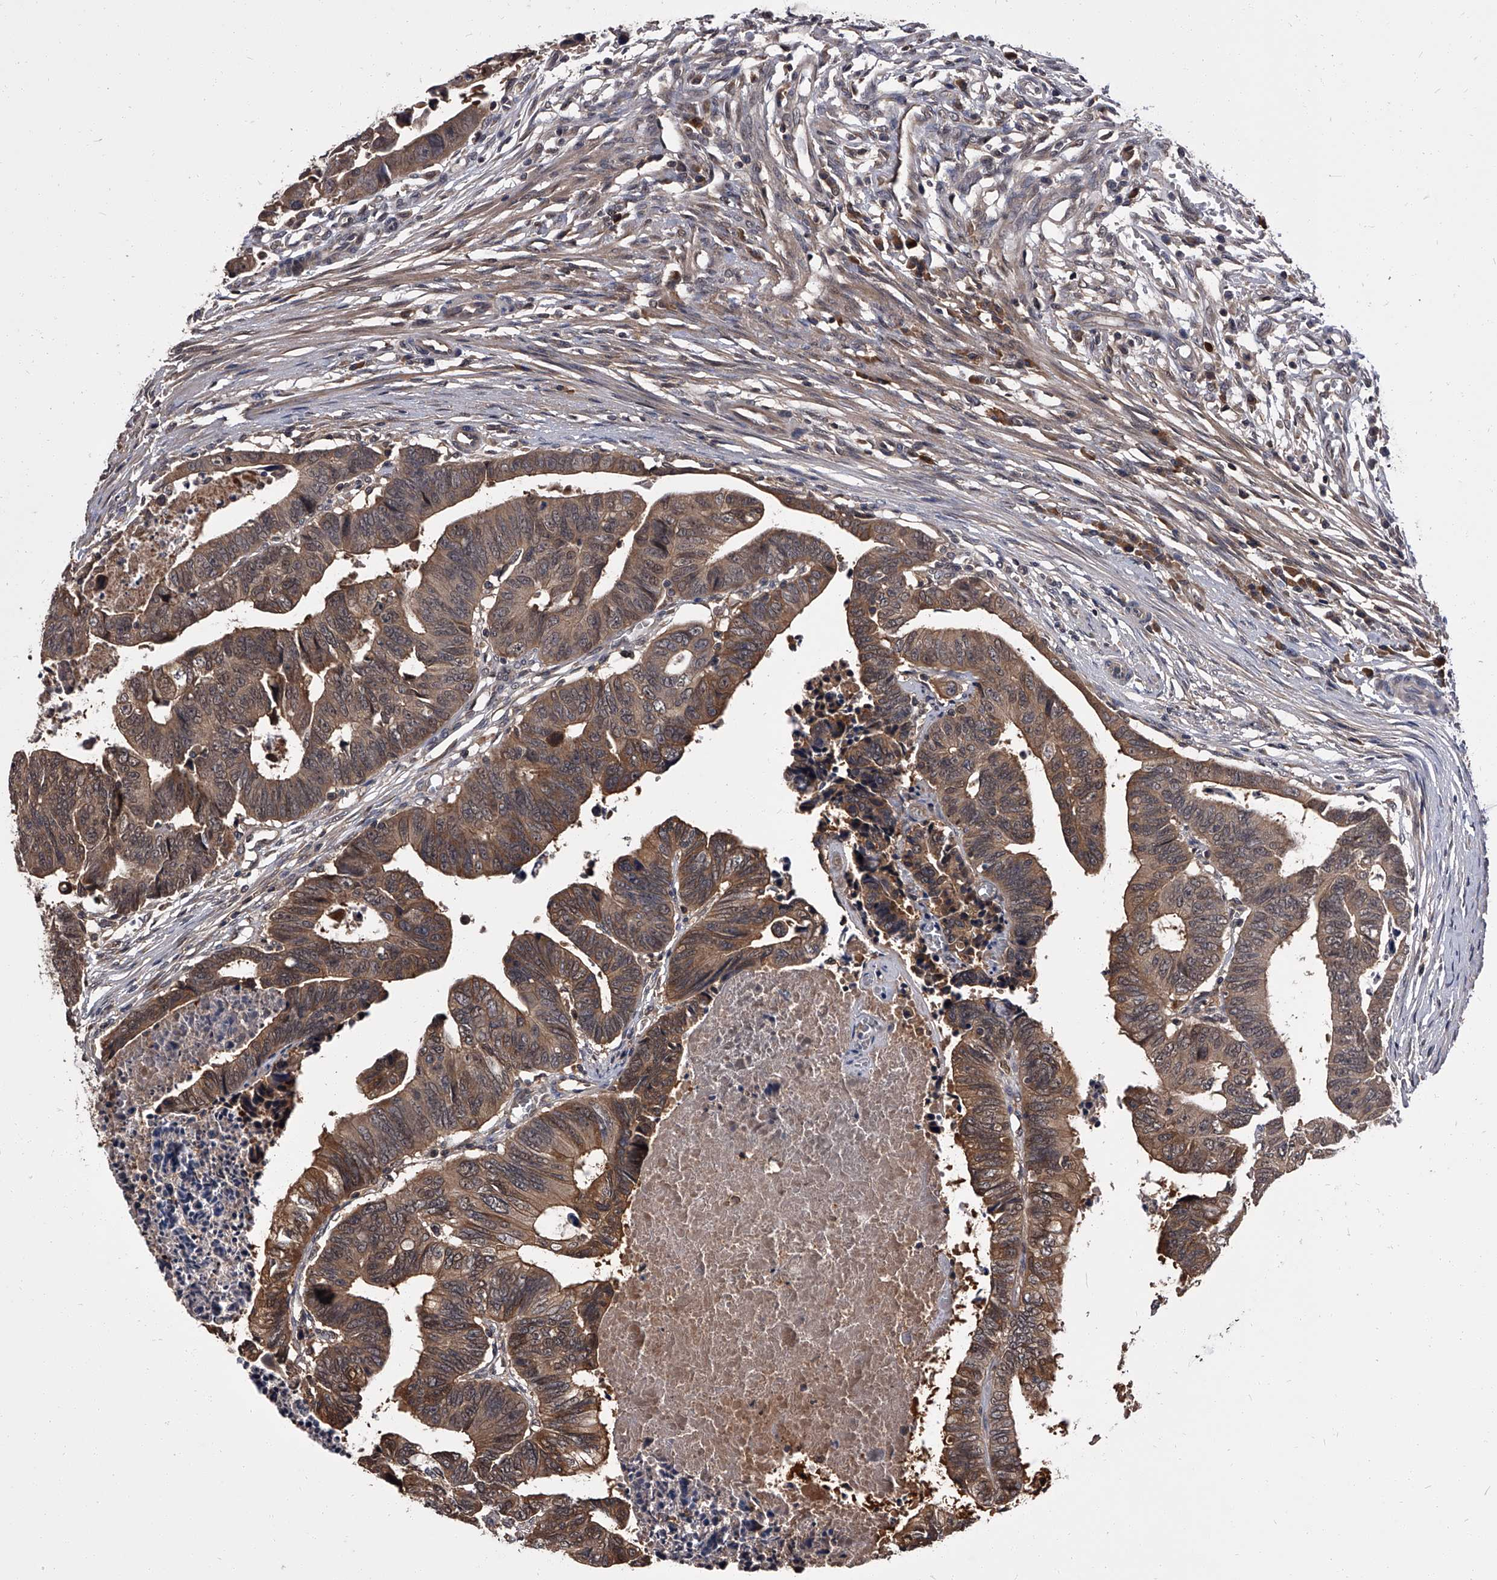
{"staining": {"intensity": "moderate", "quantity": ">75%", "location": "cytoplasmic/membranous"}, "tissue": "colorectal cancer", "cell_type": "Tumor cells", "image_type": "cancer", "snomed": [{"axis": "morphology", "description": "Adenocarcinoma, NOS"}, {"axis": "topography", "description": "Rectum"}], "caption": "Human colorectal adenocarcinoma stained with a brown dye shows moderate cytoplasmic/membranous positive positivity in about >75% of tumor cells.", "gene": "SLC18B1", "patient": {"sex": "female", "age": 65}}